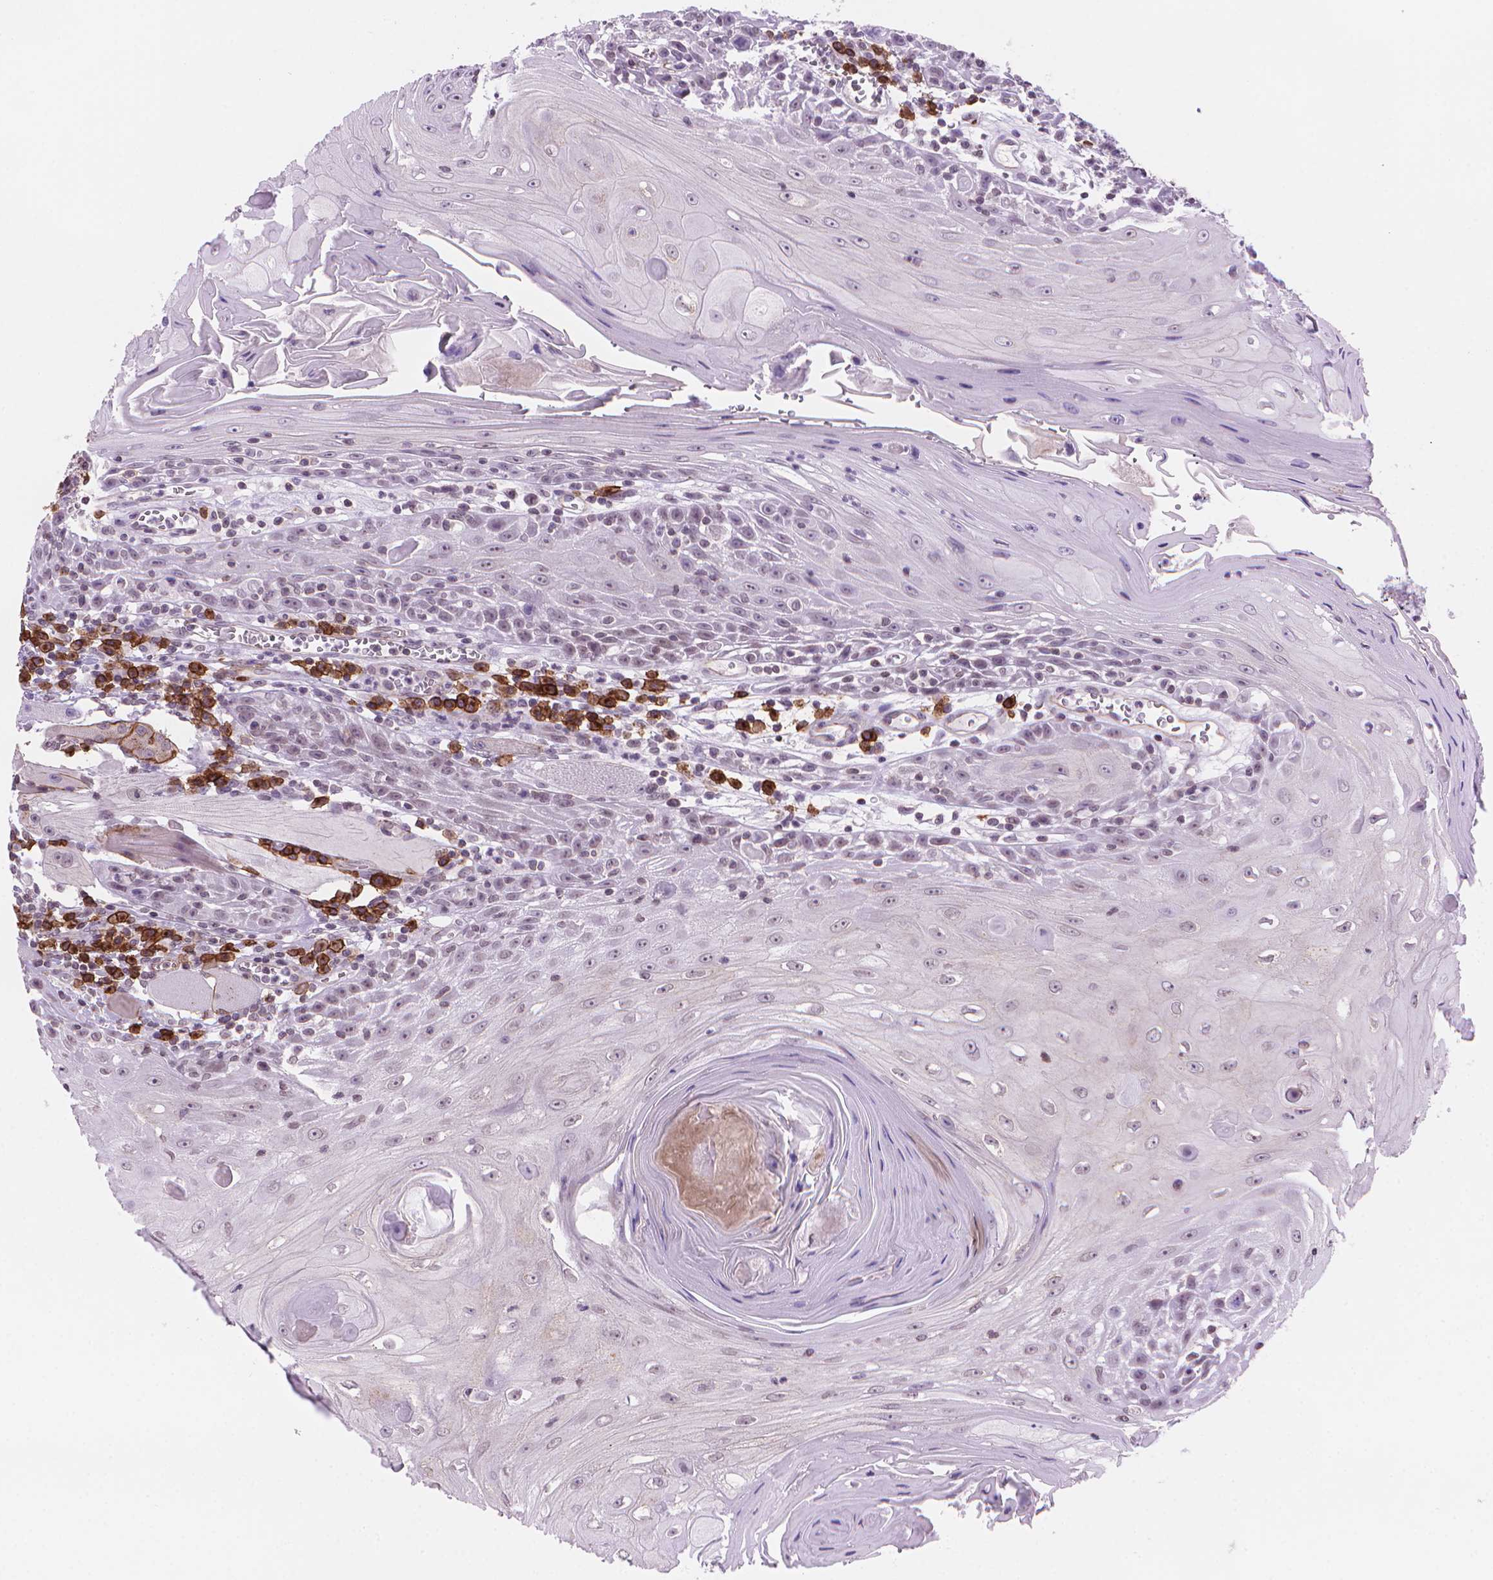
{"staining": {"intensity": "negative", "quantity": "none", "location": "none"}, "tissue": "head and neck cancer", "cell_type": "Tumor cells", "image_type": "cancer", "snomed": [{"axis": "morphology", "description": "Normal tissue, NOS"}, {"axis": "morphology", "description": "Squamous cell carcinoma, NOS"}, {"axis": "topography", "description": "Oral tissue"}, {"axis": "topography", "description": "Head-Neck"}], "caption": "Tumor cells show no significant positivity in head and neck squamous cell carcinoma.", "gene": "TMEM184A", "patient": {"sex": "male", "age": 52}}